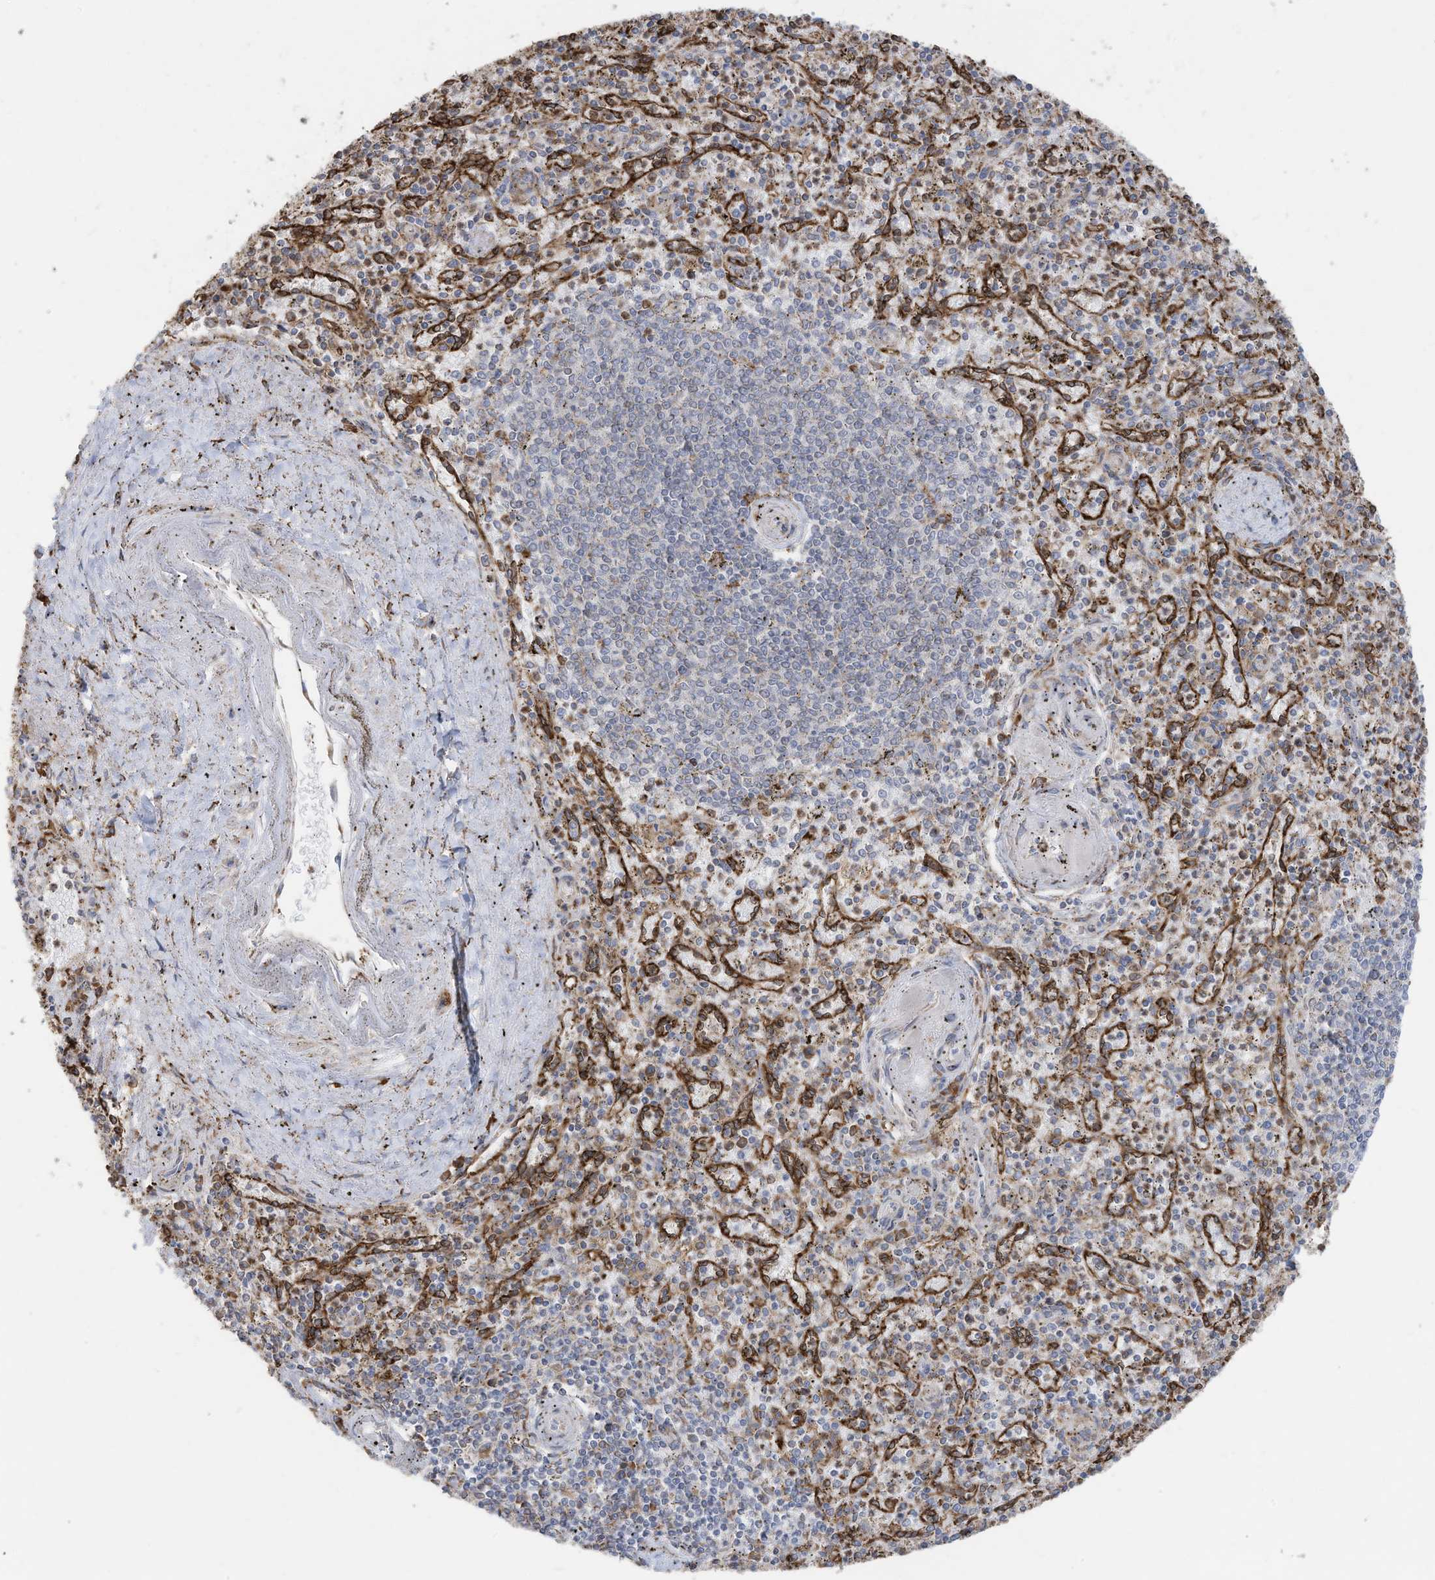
{"staining": {"intensity": "moderate", "quantity": "<25%", "location": "cytoplasmic/membranous"}, "tissue": "spleen", "cell_type": "Cells in red pulp", "image_type": "normal", "snomed": [{"axis": "morphology", "description": "Normal tissue, NOS"}, {"axis": "topography", "description": "Spleen"}], "caption": "Moderate cytoplasmic/membranous protein staining is present in about <25% of cells in red pulp in spleen. Nuclei are stained in blue.", "gene": "ZNF354C", "patient": {"sex": "male", "age": 72}}